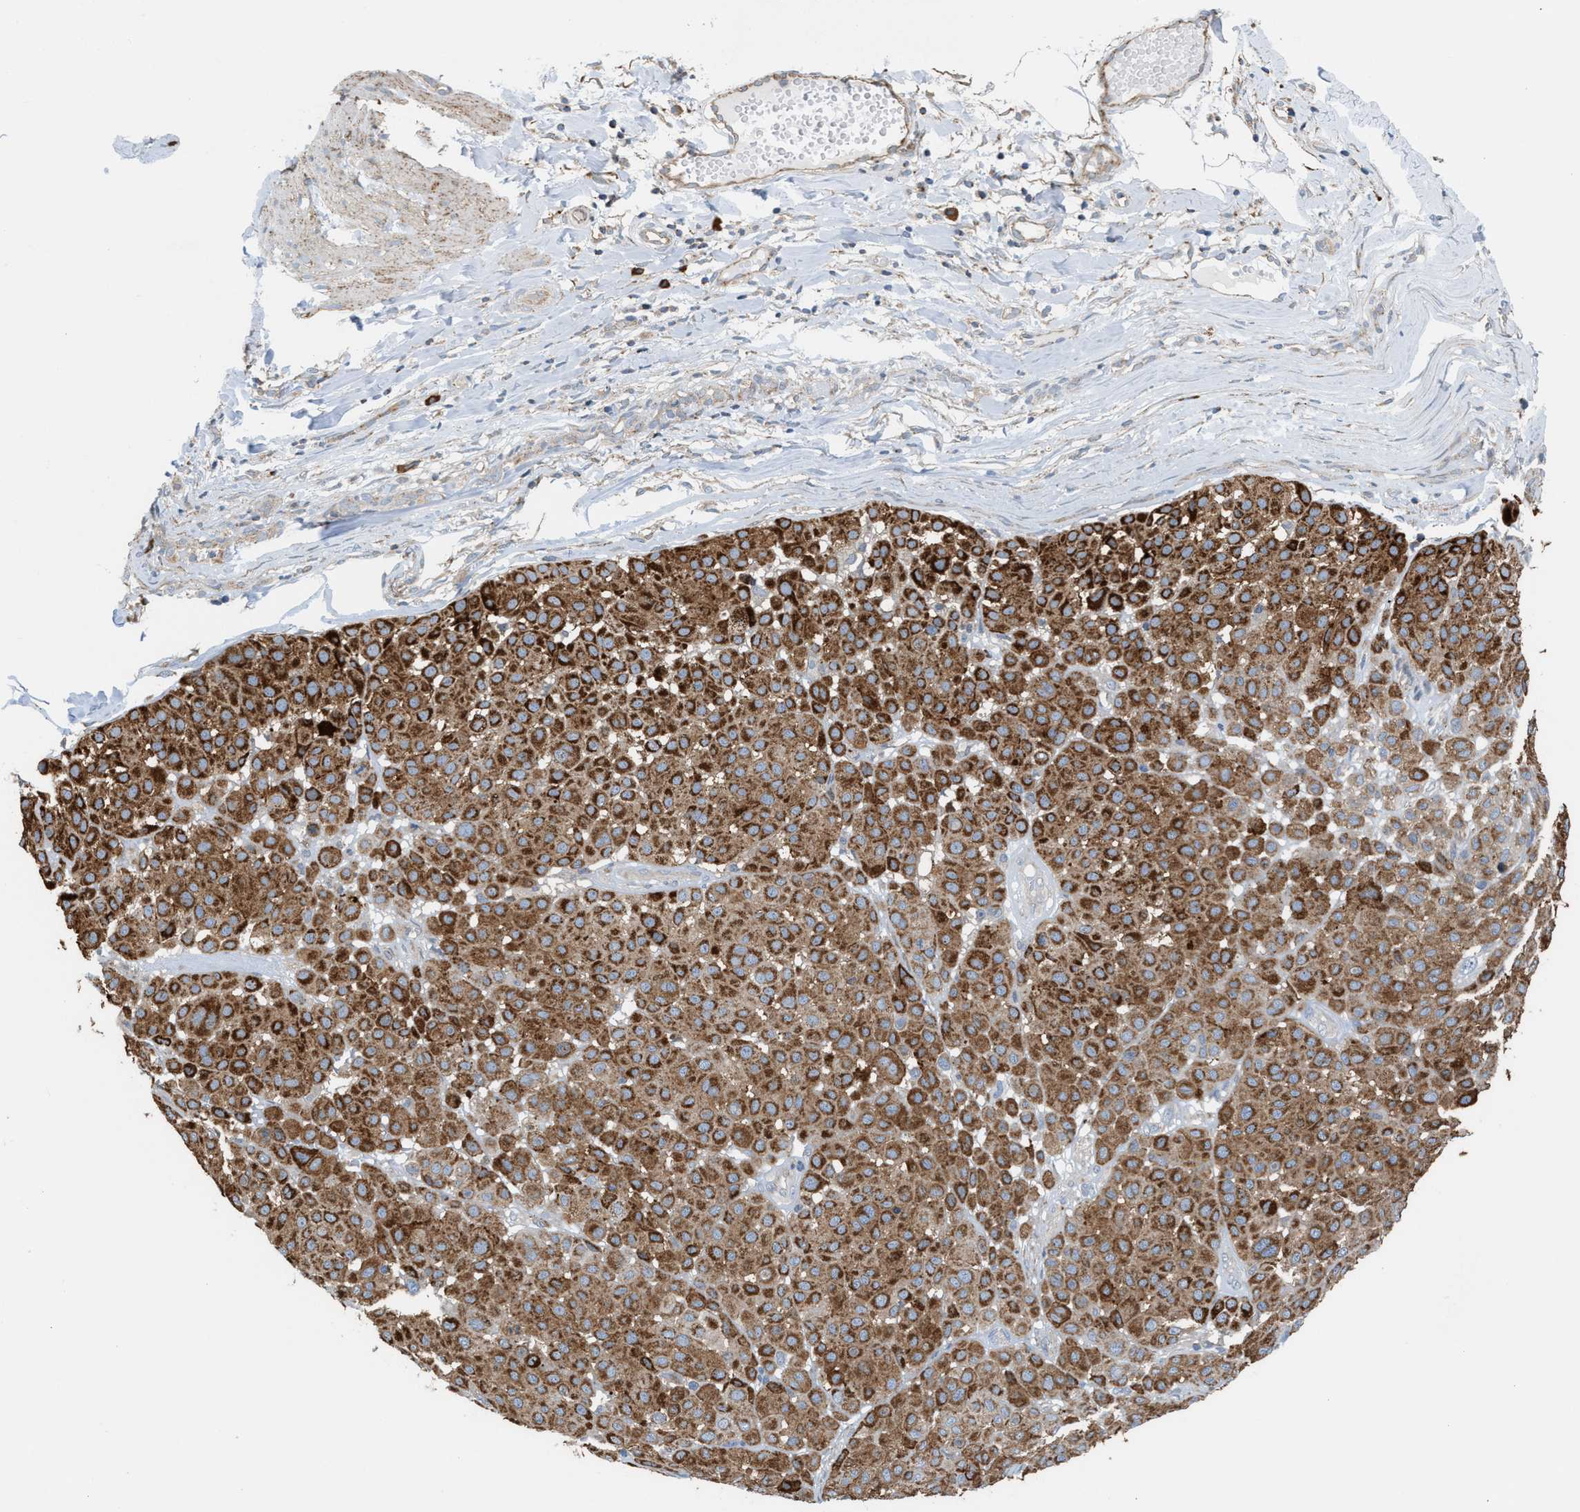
{"staining": {"intensity": "strong", "quantity": ">75%", "location": "cytoplasmic/membranous"}, "tissue": "melanoma", "cell_type": "Tumor cells", "image_type": "cancer", "snomed": [{"axis": "morphology", "description": "Malignant melanoma, Metastatic site"}, {"axis": "topography", "description": "Soft tissue"}], "caption": "The photomicrograph displays immunohistochemical staining of melanoma. There is strong cytoplasmic/membranous expression is present in about >75% of tumor cells.", "gene": "PDCL", "patient": {"sex": "male", "age": 41}}